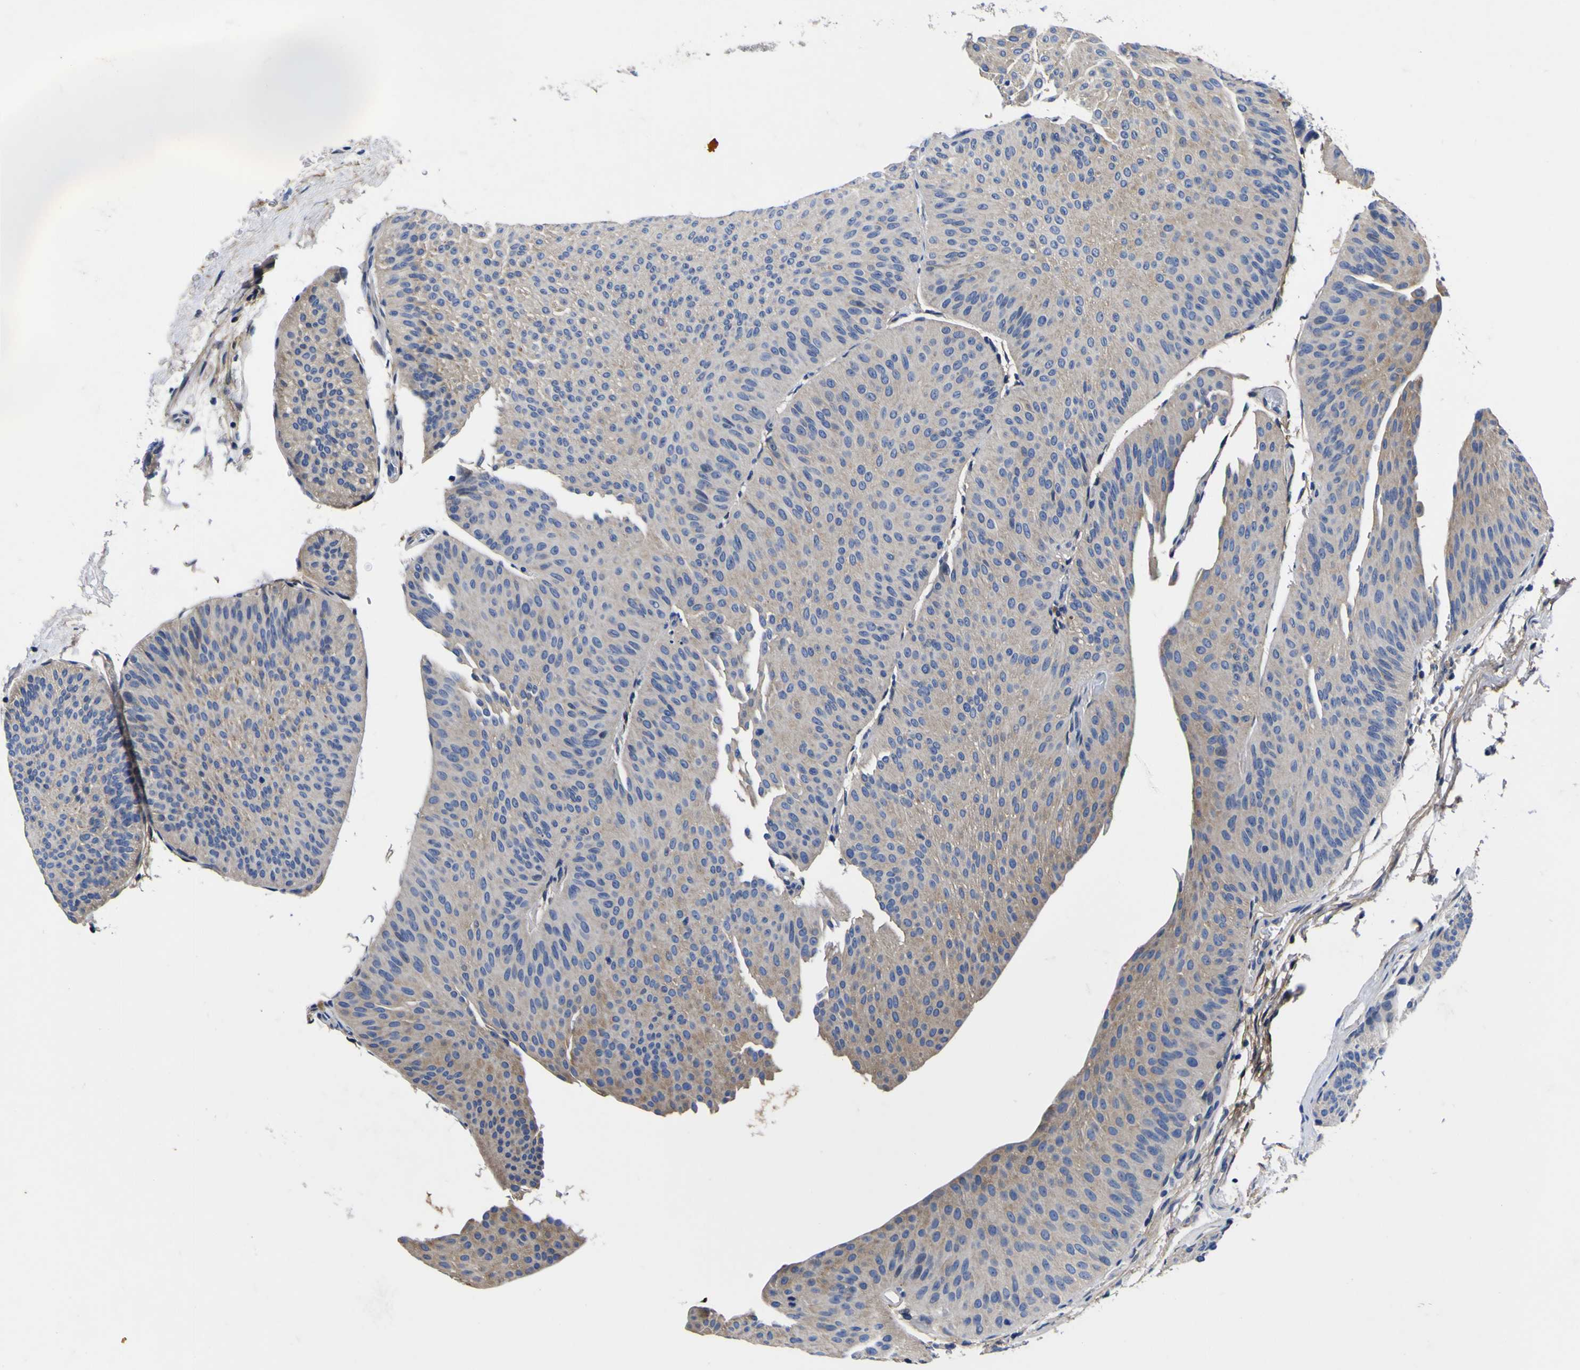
{"staining": {"intensity": "negative", "quantity": "none", "location": "none"}, "tissue": "urothelial cancer", "cell_type": "Tumor cells", "image_type": "cancer", "snomed": [{"axis": "morphology", "description": "Urothelial carcinoma, Low grade"}, {"axis": "topography", "description": "Urinary bladder"}], "caption": "Immunohistochemical staining of human urothelial carcinoma (low-grade) shows no significant positivity in tumor cells.", "gene": "VASN", "patient": {"sex": "female", "age": 60}}